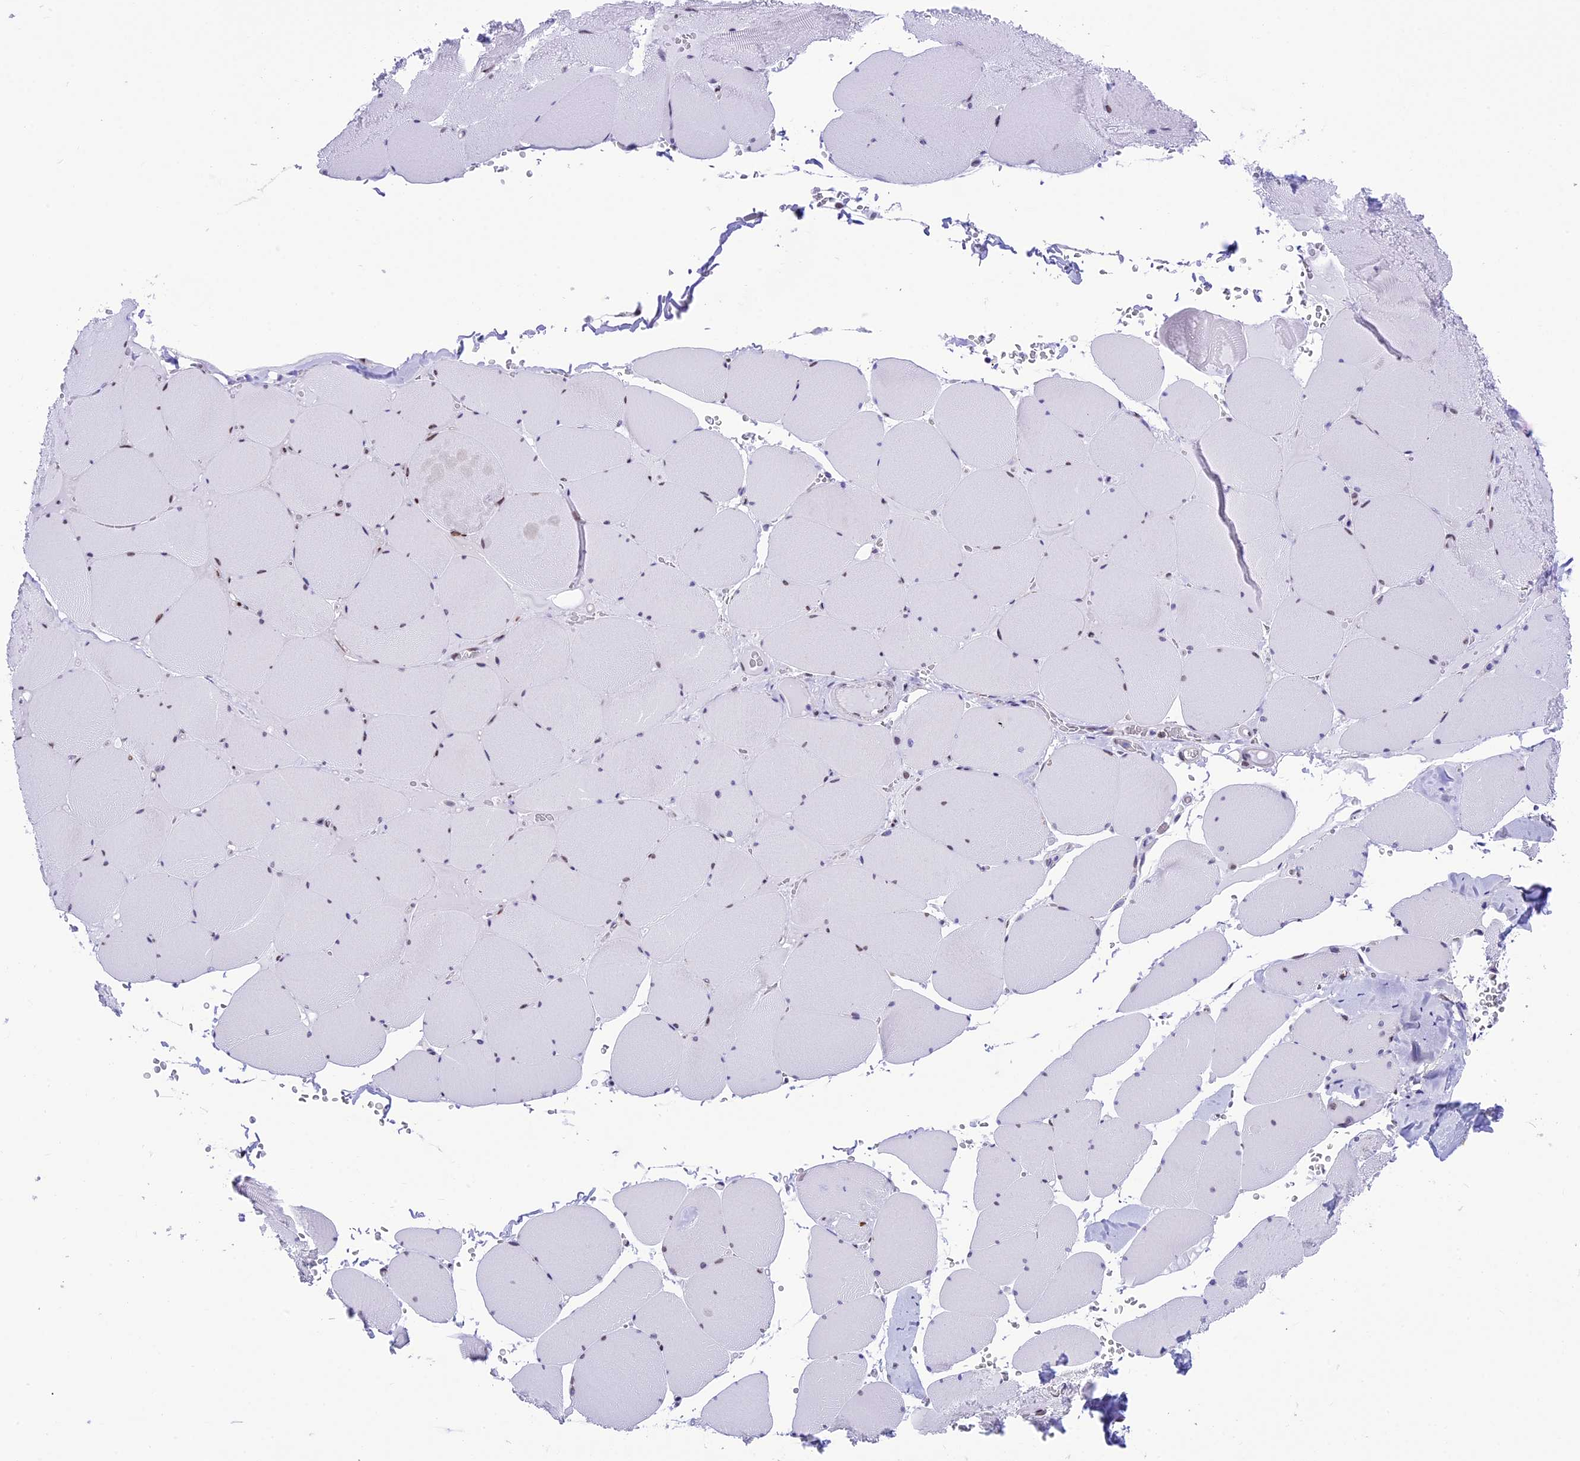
{"staining": {"intensity": "moderate", "quantity": "<25%", "location": "nuclear"}, "tissue": "skeletal muscle", "cell_type": "Myocytes", "image_type": "normal", "snomed": [{"axis": "morphology", "description": "Normal tissue, NOS"}, {"axis": "topography", "description": "Skeletal muscle"}, {"axis": "topography", "description": "Head-Neck"}], "caption": "IHC staining of unremarkable skeletal muscle, which reveals low levels of moderate nuclear expression in about <25% of myocytes indicating moderate nuclear protein expression. The staining was performed using DAB (brown) for protein detection and nuclei were counterstained in hematoxylin (blue).", "gene": "RPS6KB1", "patient": {"sex": "male", "age": 66}}